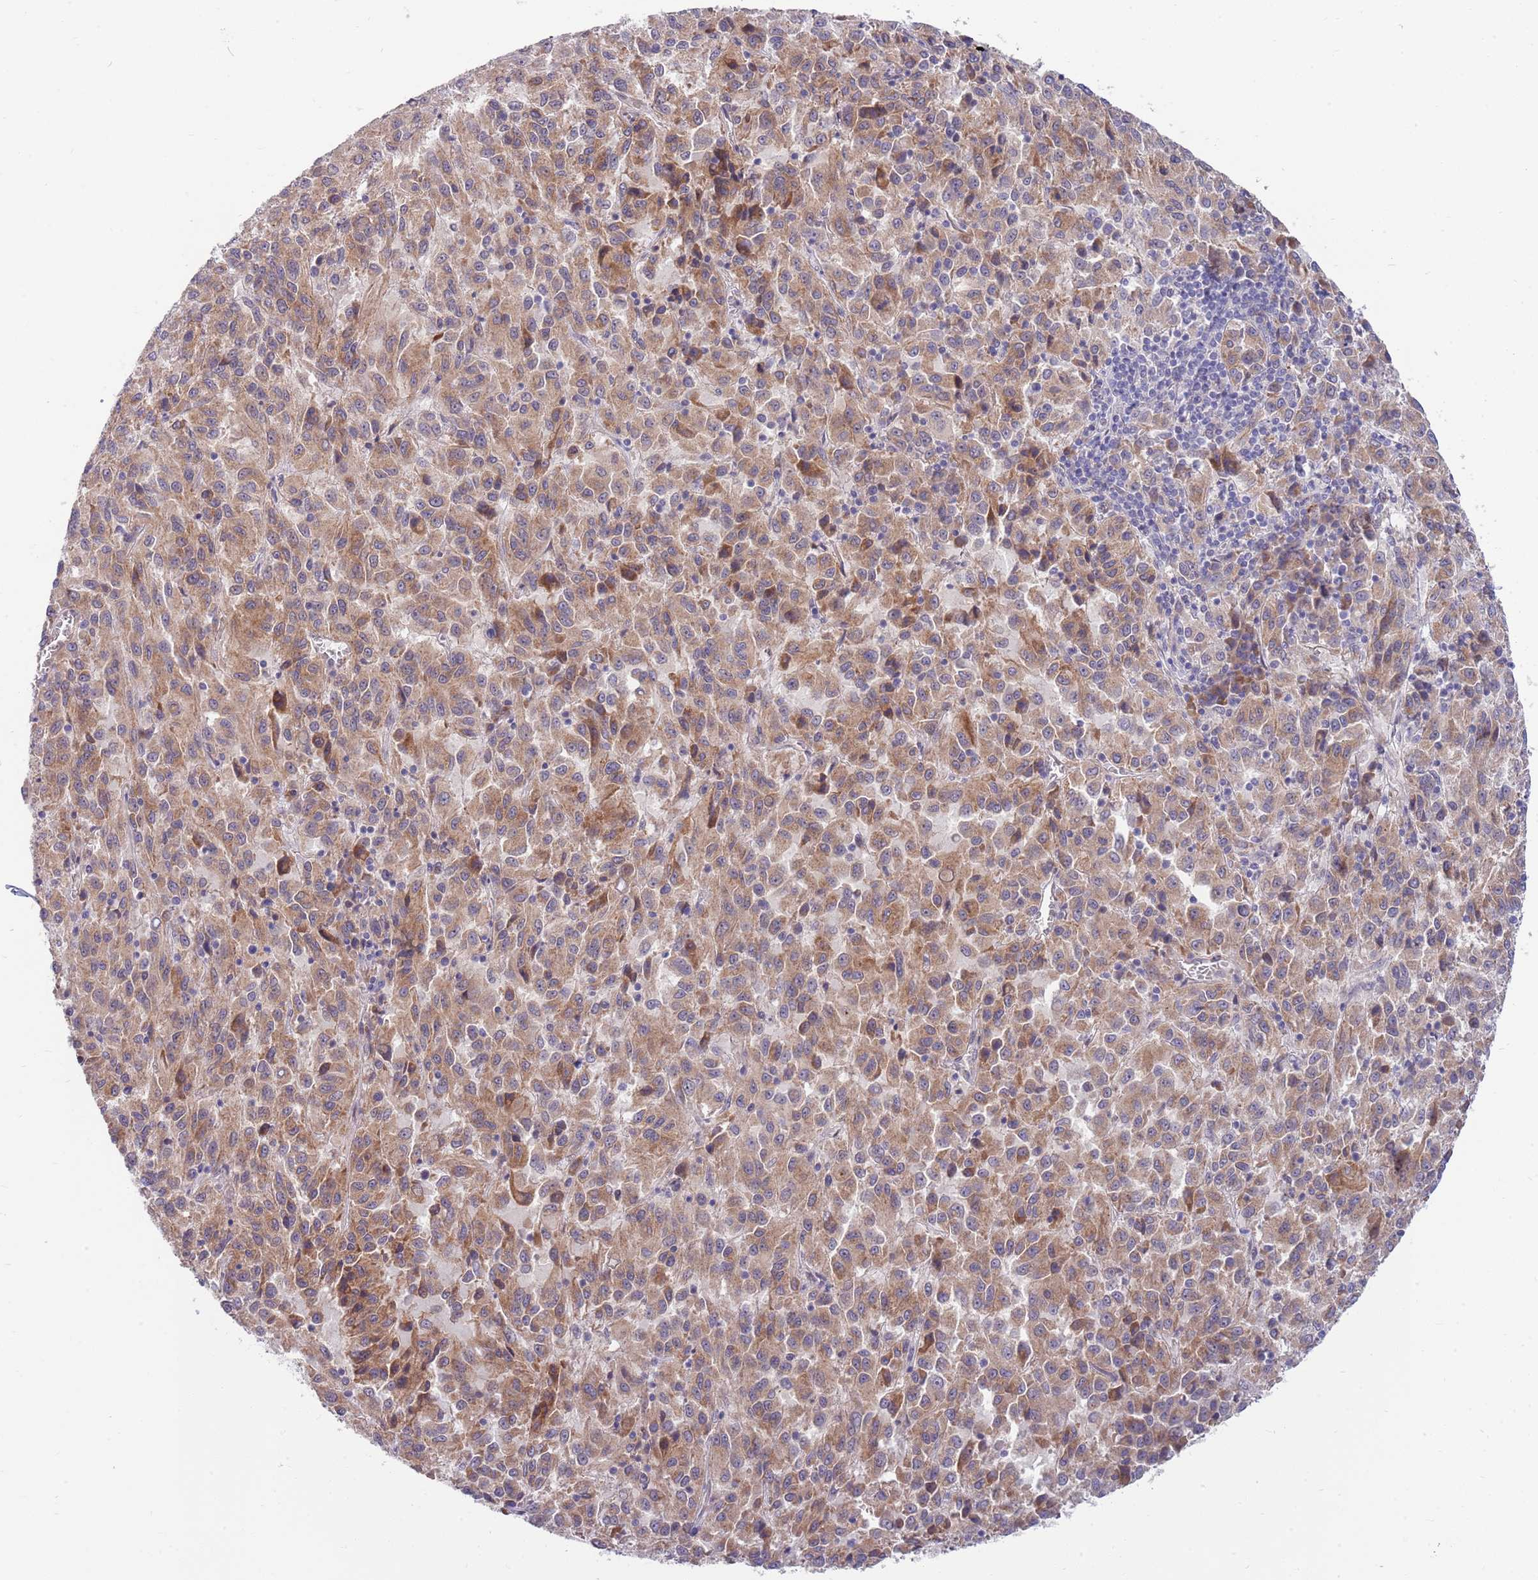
{"staining": {"intensity": "moderate", "quantity": ">75%", "location": "cytoplasmic/membranous"}, "tissue": "melanoma", "cell_type": "Tumor cells", "image_type": "cancer", "snomed": [{"axis": "morphology", "description": "Malignant melanoma, Metastatic site"}, {"axis": "topography", "description": "Lung"}], "caption": "Immunohistochemistry micrograph of human melanoma stained for a protein (brown), which displays medium levels of moderate cytoplasmic/membranous expression in approximately >75% of tumor cells.", "gene": "NLRP6", "patient": {"sex": "male", "age": 64}}